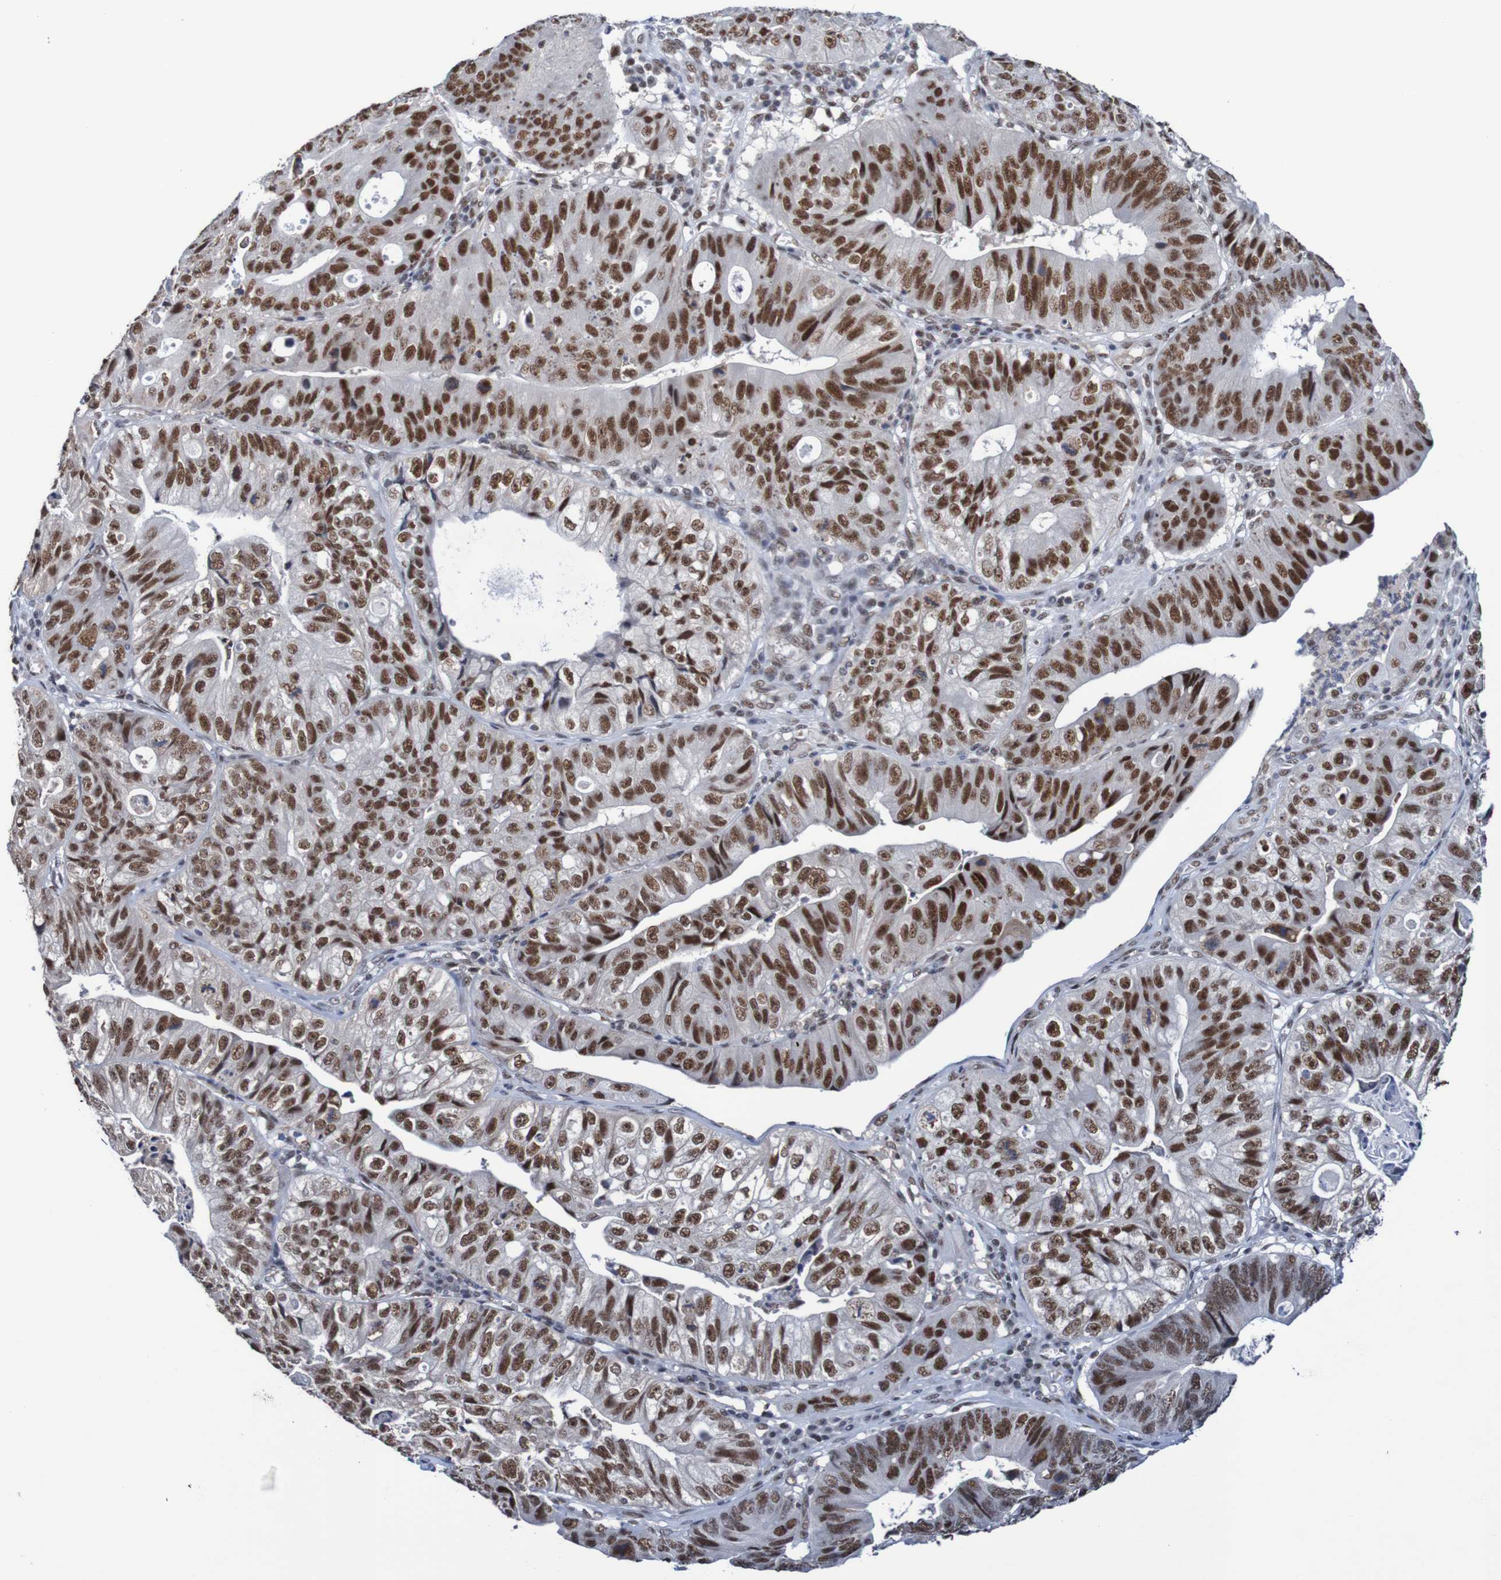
{"staining": {"intensity": "strong", "quantity": ">75%", "location": "nuclear"}, "tissue": "stomach cancer", "cell_type": "Tumor cells", "image_type": "cancer", "snomed": [{"axis": "morphology", "description": "Adenocarcinoma, NOS"}, {"axis": "topography", "description": "Stomach"}], "caption": "DAB immunohistochemical staining of human adenocarcinoma (stomach) exhibits strong nuclear protein staining in approximately >75% of tumor cells.", "gene": "CDC5L", "patient": {"sex": "male", "age": 59}}